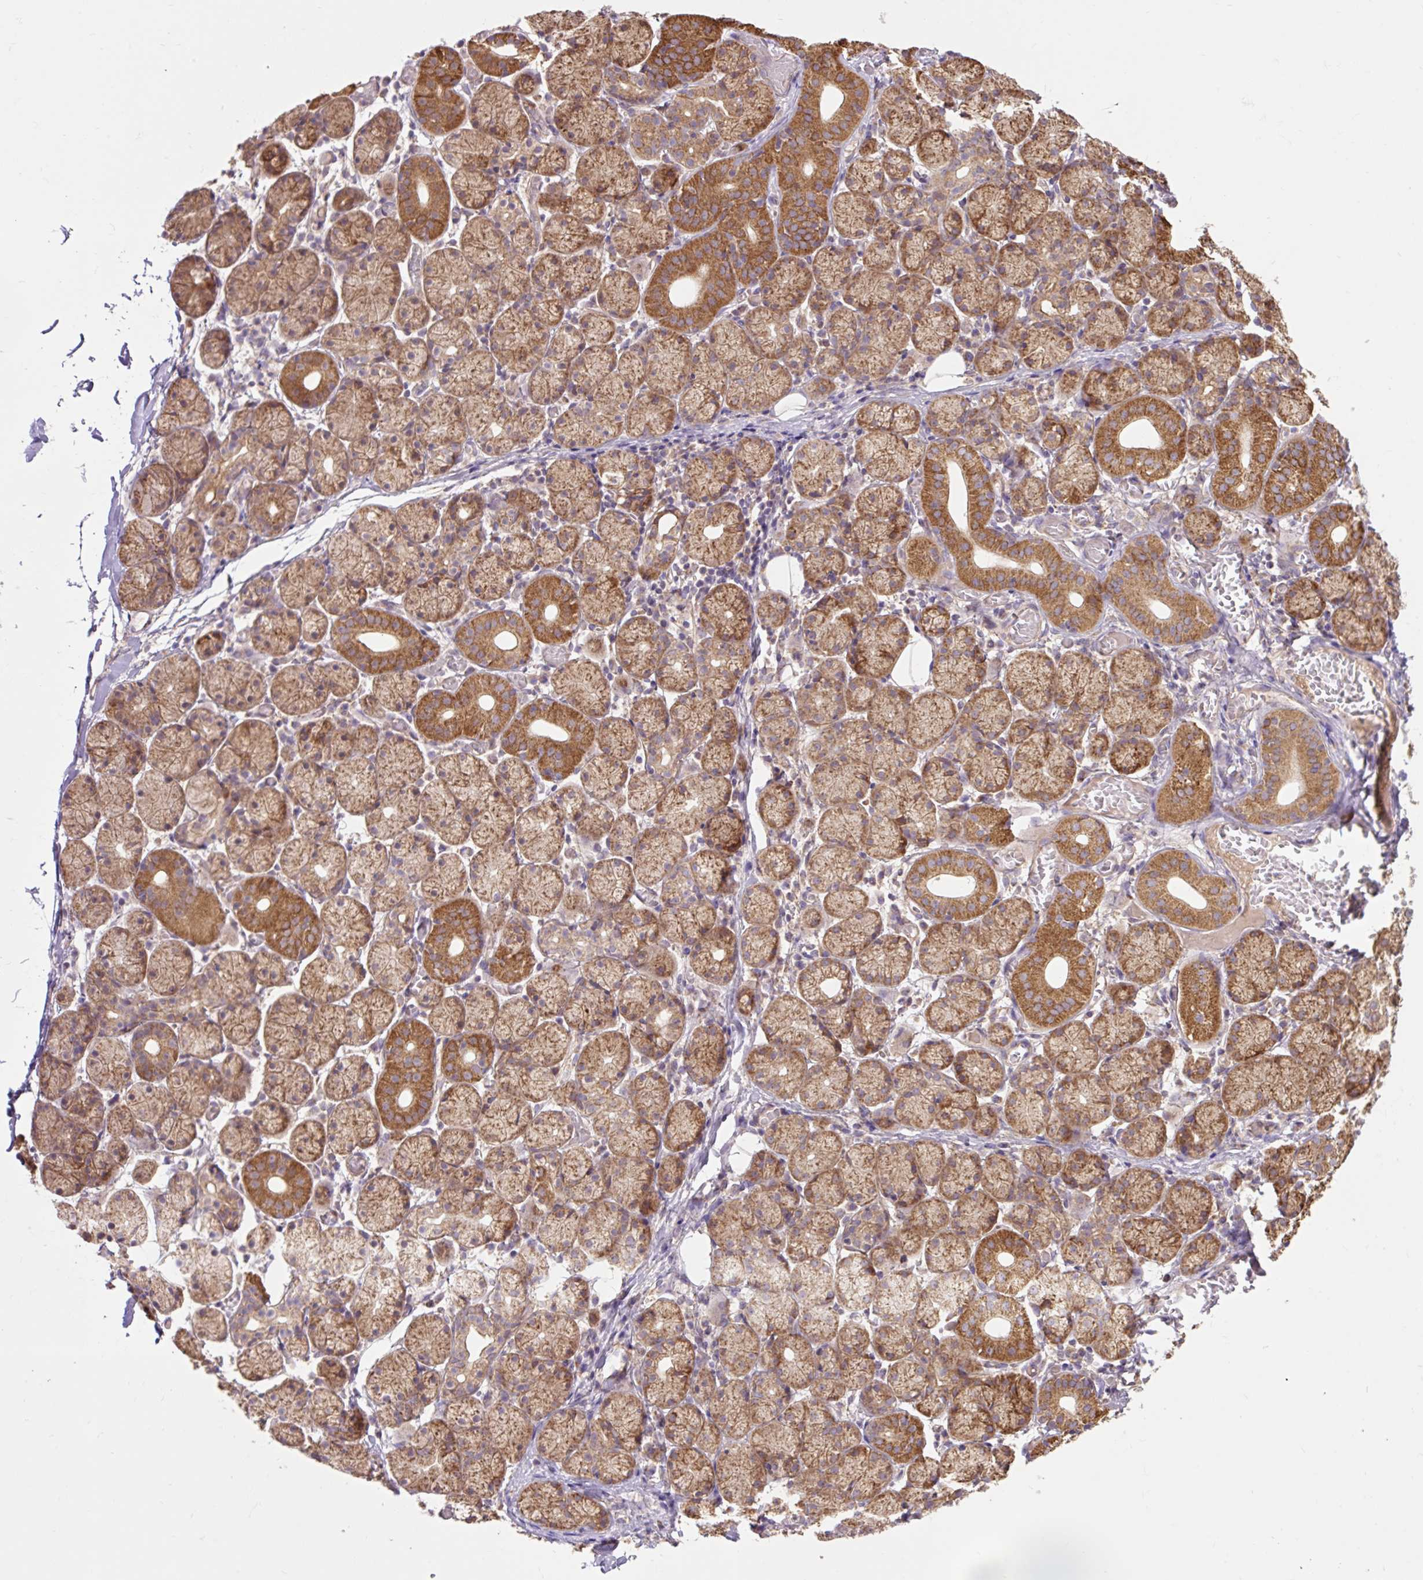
{"staining": {"intensity": "moderate", "quantity": ">75%", "location": "cytoplasmic/membranous"}, "tissue": "salivary gland", "cell_type": "Glandular cells", "image_type": "normal", "snomed": [{"axis": "morphology", "description": "Normal tissue, NOS"}, {"axis": "topography", "description": "Salivary gland"}], "caption": "DAB immunohistochemical staining of unremarkable human salivary gland exhibits moderate cytoplasmic/membranous protein staining in about >75% of glandular cells. The protein of interest is shown in brown color, while the nuclei are stained blue.", "gene": "TRIAP1", "patient": {"sex": "female", "age": 24}}